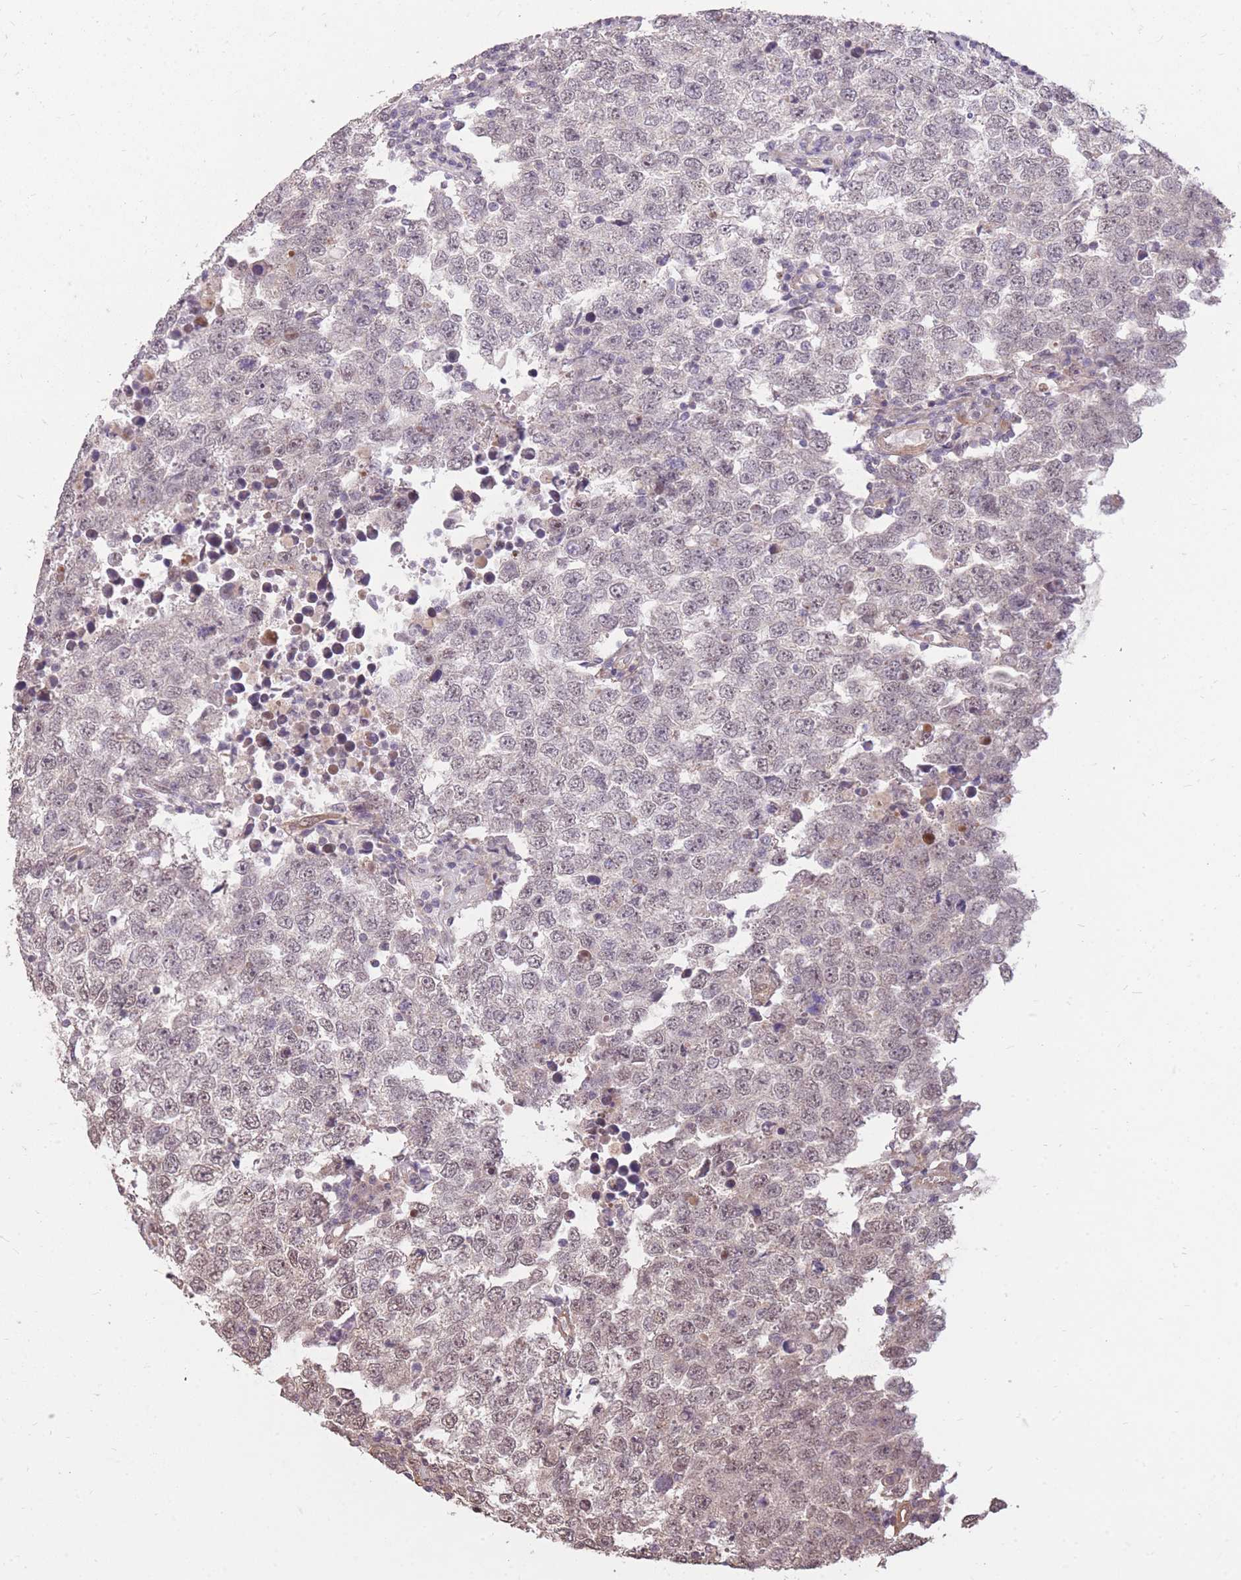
{"staining": {"intensity": "weak", "quantity": "<25%", "location": "nuclear"}, "tissue": "testis cancer", "cell_type": "Tumor cells", "image_type": "cancer", "snomed": [{"axis": "morphology", "description": "Seminoma, NOS"}, {"axis": "morphology", "description": "Carcinoma, Embryonal, NOS"}, {"axis": "topography", "description": "Testis"}], "caption": "The immunohistochemistry (IHC) micrograph has no significant positivity in tumor cells of testis cancer (embryonal carcinoma) tissue.", "gene": "DYNC1LI2", "patient": {"sex": "male", "age": 28}}